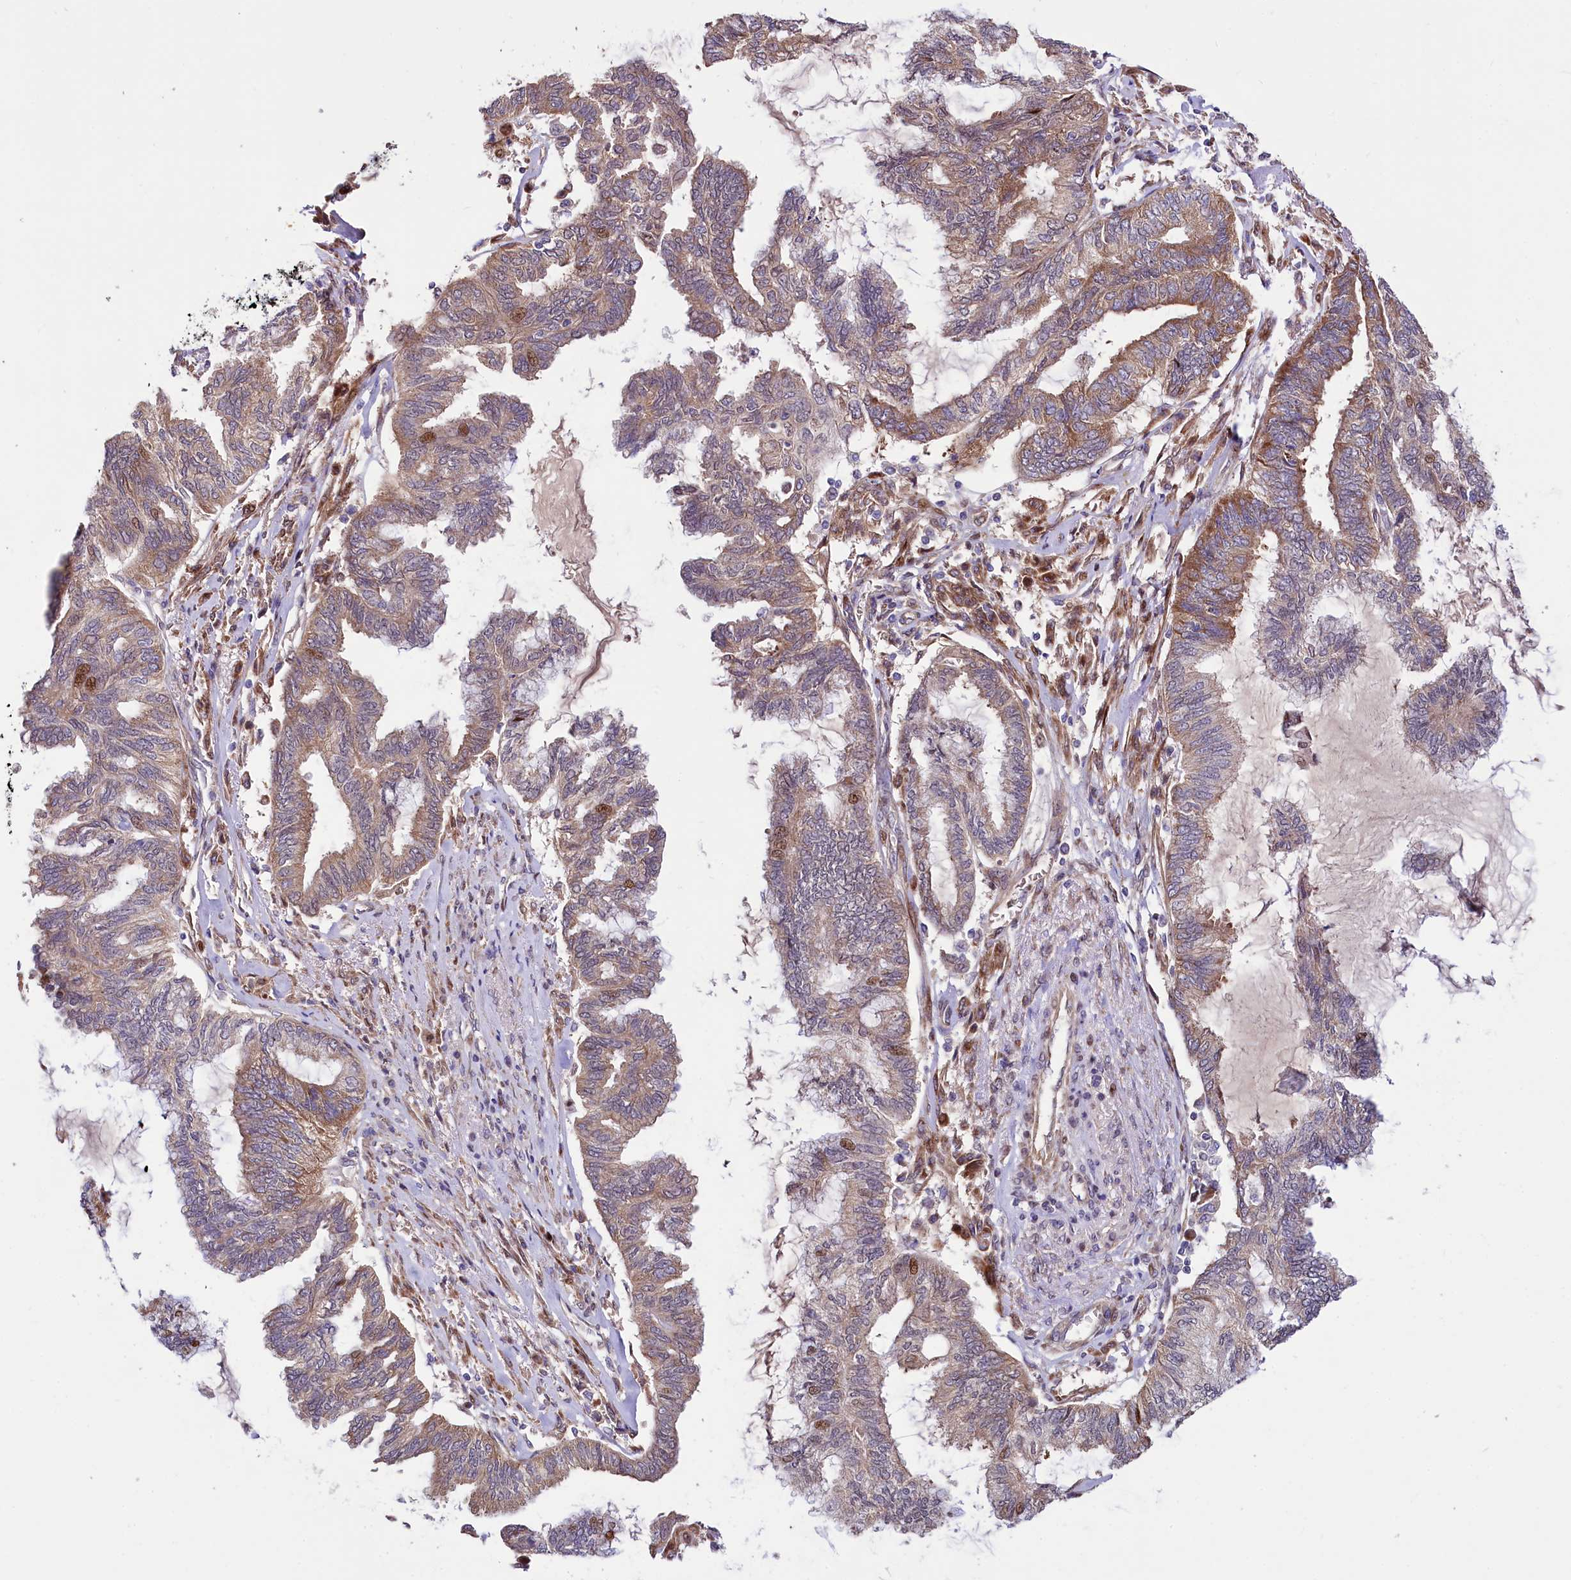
{"staining": {"intensity": "moderate", "quantity": "<25%", "location": "cytoplasmic/membranous,nuclear"}, "tissue": "endometrial cancer", "cell_type": "Tumor cells", "image_type": "cancer", "snomed": [{"axis": "morphology", "description": "Adenocarcinoma, NOS"}, {"axis": "topography", "description": "Endometrium"}], "caption": "Human endometrial cancer stained with a brown dye reveals moderate cytoplasmic/membranous and nuclear positive staining in about <25% of tumor cells.", "gene": "PDZRN3", "patient": {"sex": "female", "age": 86}}